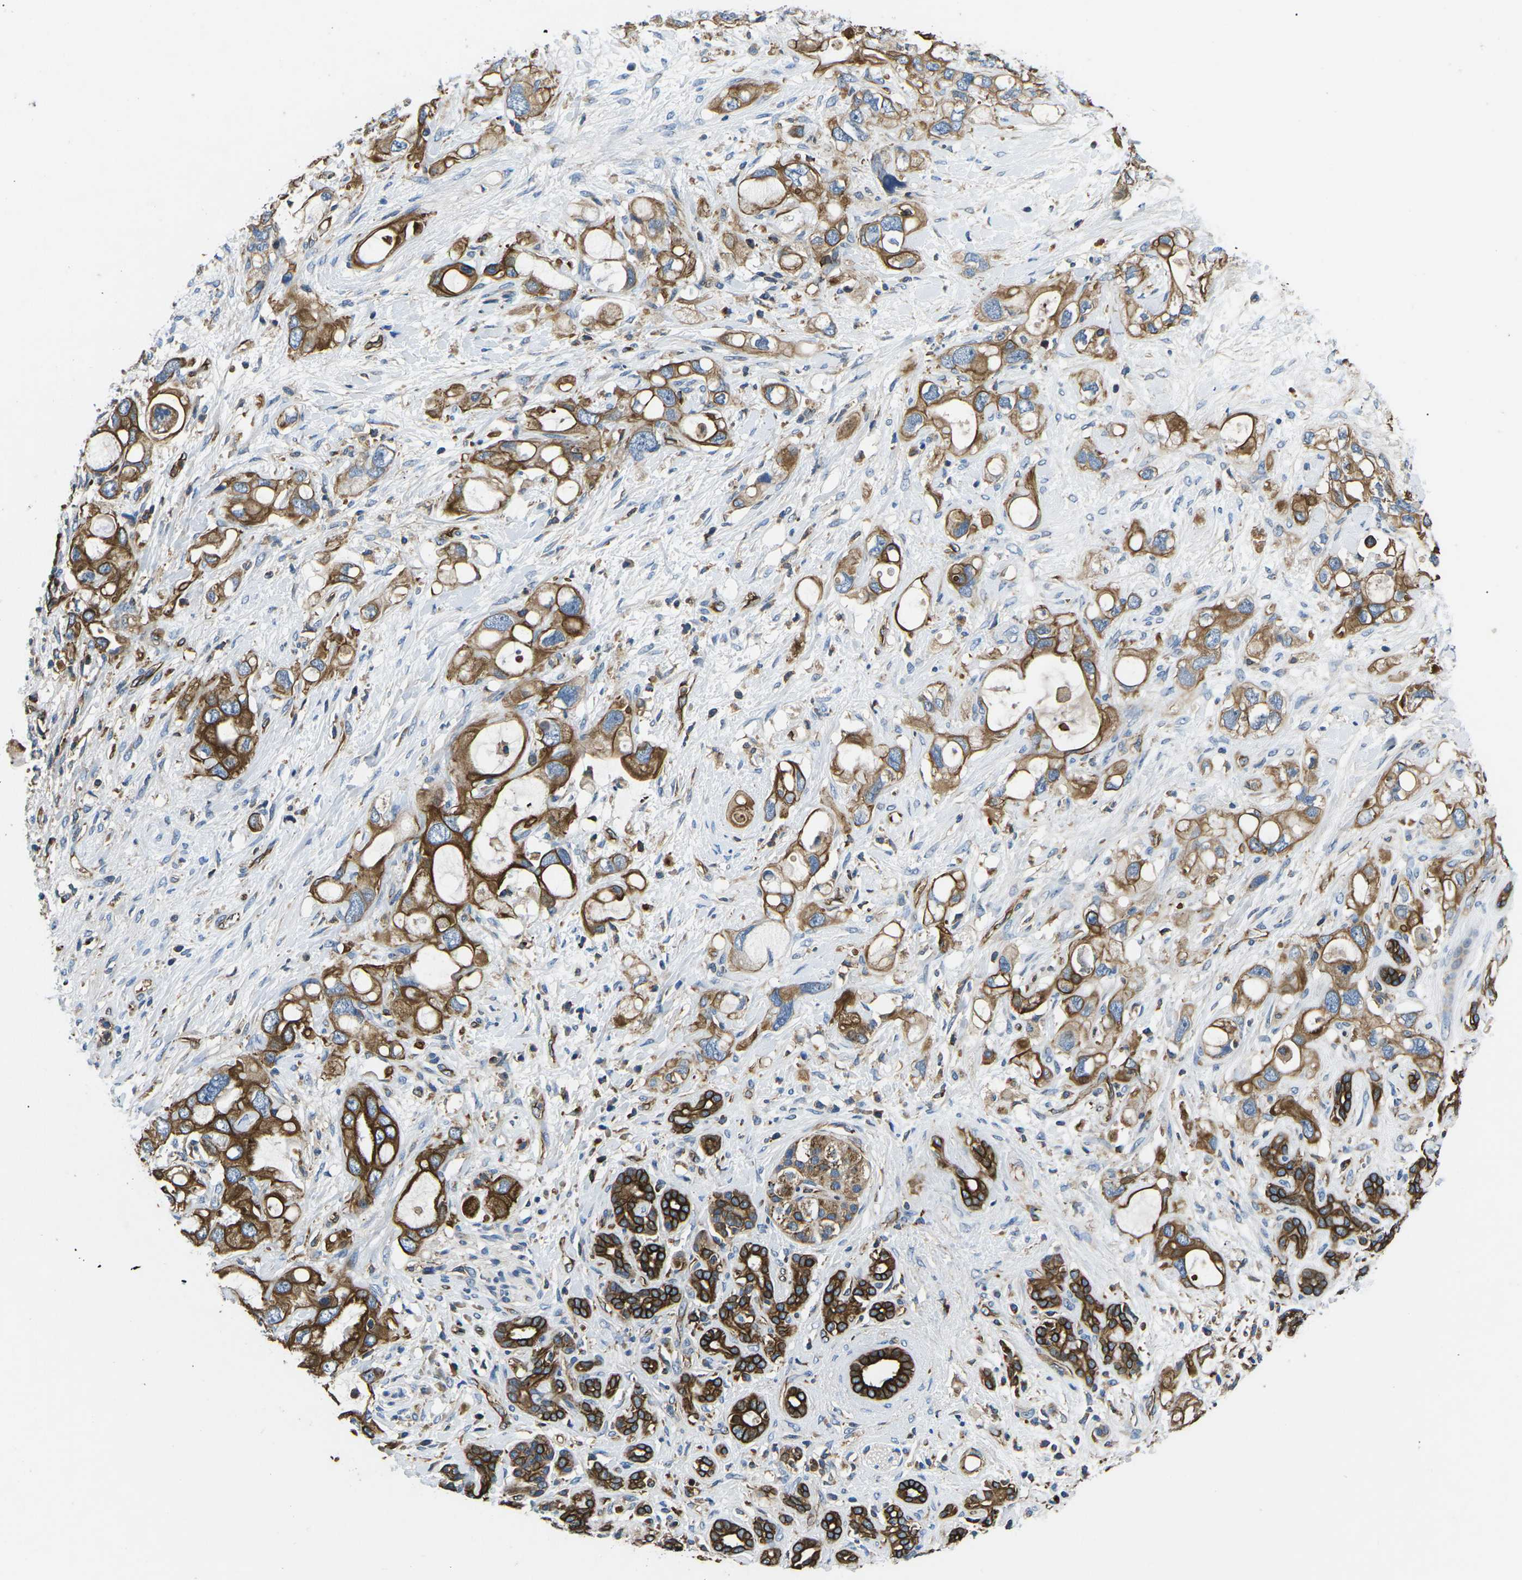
{"staining": {"intensity": "moderate", "quantity": ">75%", "location": "cytoplasmic/membranous"}, "tissue": "pancreatic cancer", "cell_type": "Tumor cells", "image_type": "cancer", "snomed": [{"axis": "morphology", "description": "Adenocarcinoma, NOS"}, {"axis": "topography", "description": "Pancreas"}], "caption": "A high-resolution photomicrograph shows immunohistochemistry (IHC) staining of pancreatic cancer, which reveals moderate cytoplasmic/membranous expression in about >75% of tumor cells. (brown staining indicates protein expression, while blue staining denotes nuclei).", "gene": "KCNJ15", "patient": {"sex": "female", "age": 56}}